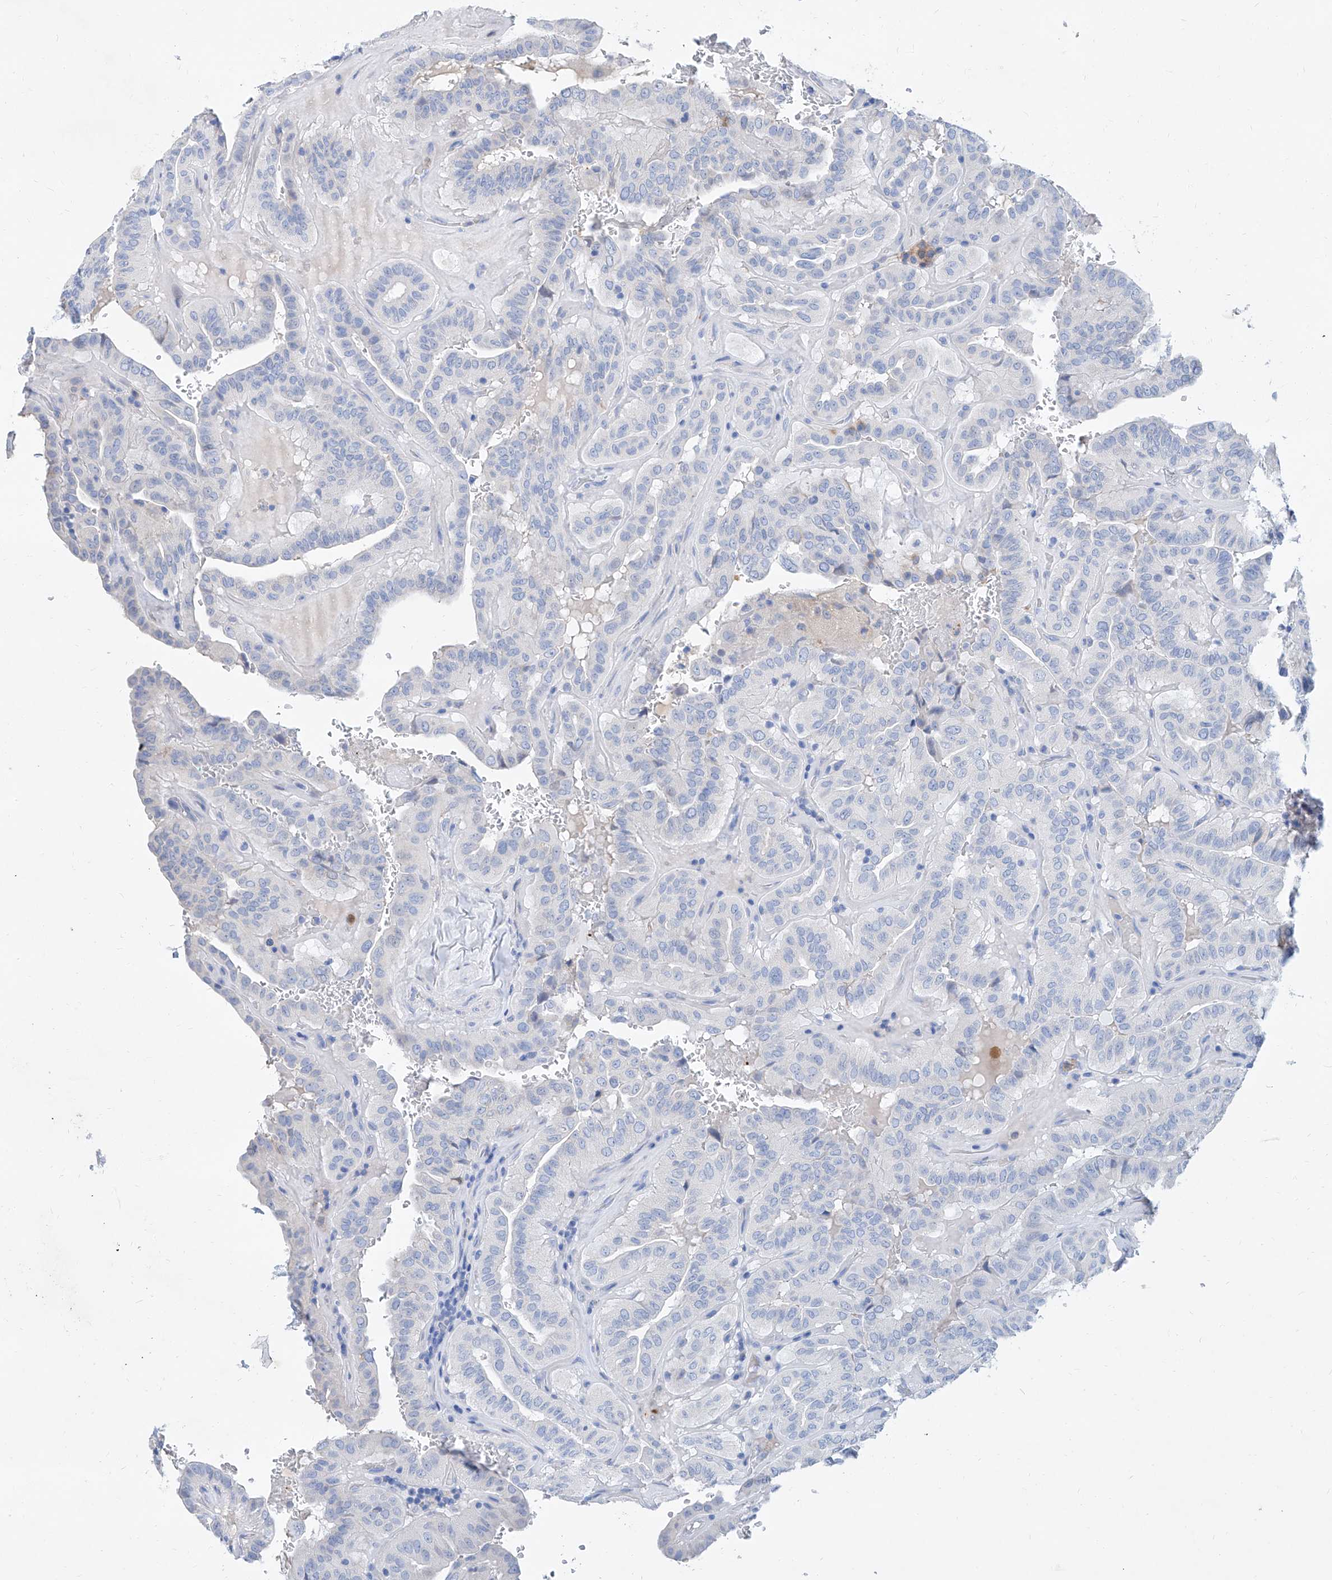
{"staining": {"intensity": "negative", "quantity": "none", "location": "none"}, "tissue": "thyroid cancer", "cell_type": "Tumor cells", "image_type": "cancer", "snomed": [{"axis": "morphology", "description": "Papillary adenocarcinoma, NOS"}, {"axis": "topography", "description": "Thyroid gland"}], "caption": "The micrograph reveals no staining of tumor cells in thyroid cancer (papillary adenocarcinoma).", "gene": "SLC25A29", "patient": {"sex": "male", "age": 77}}